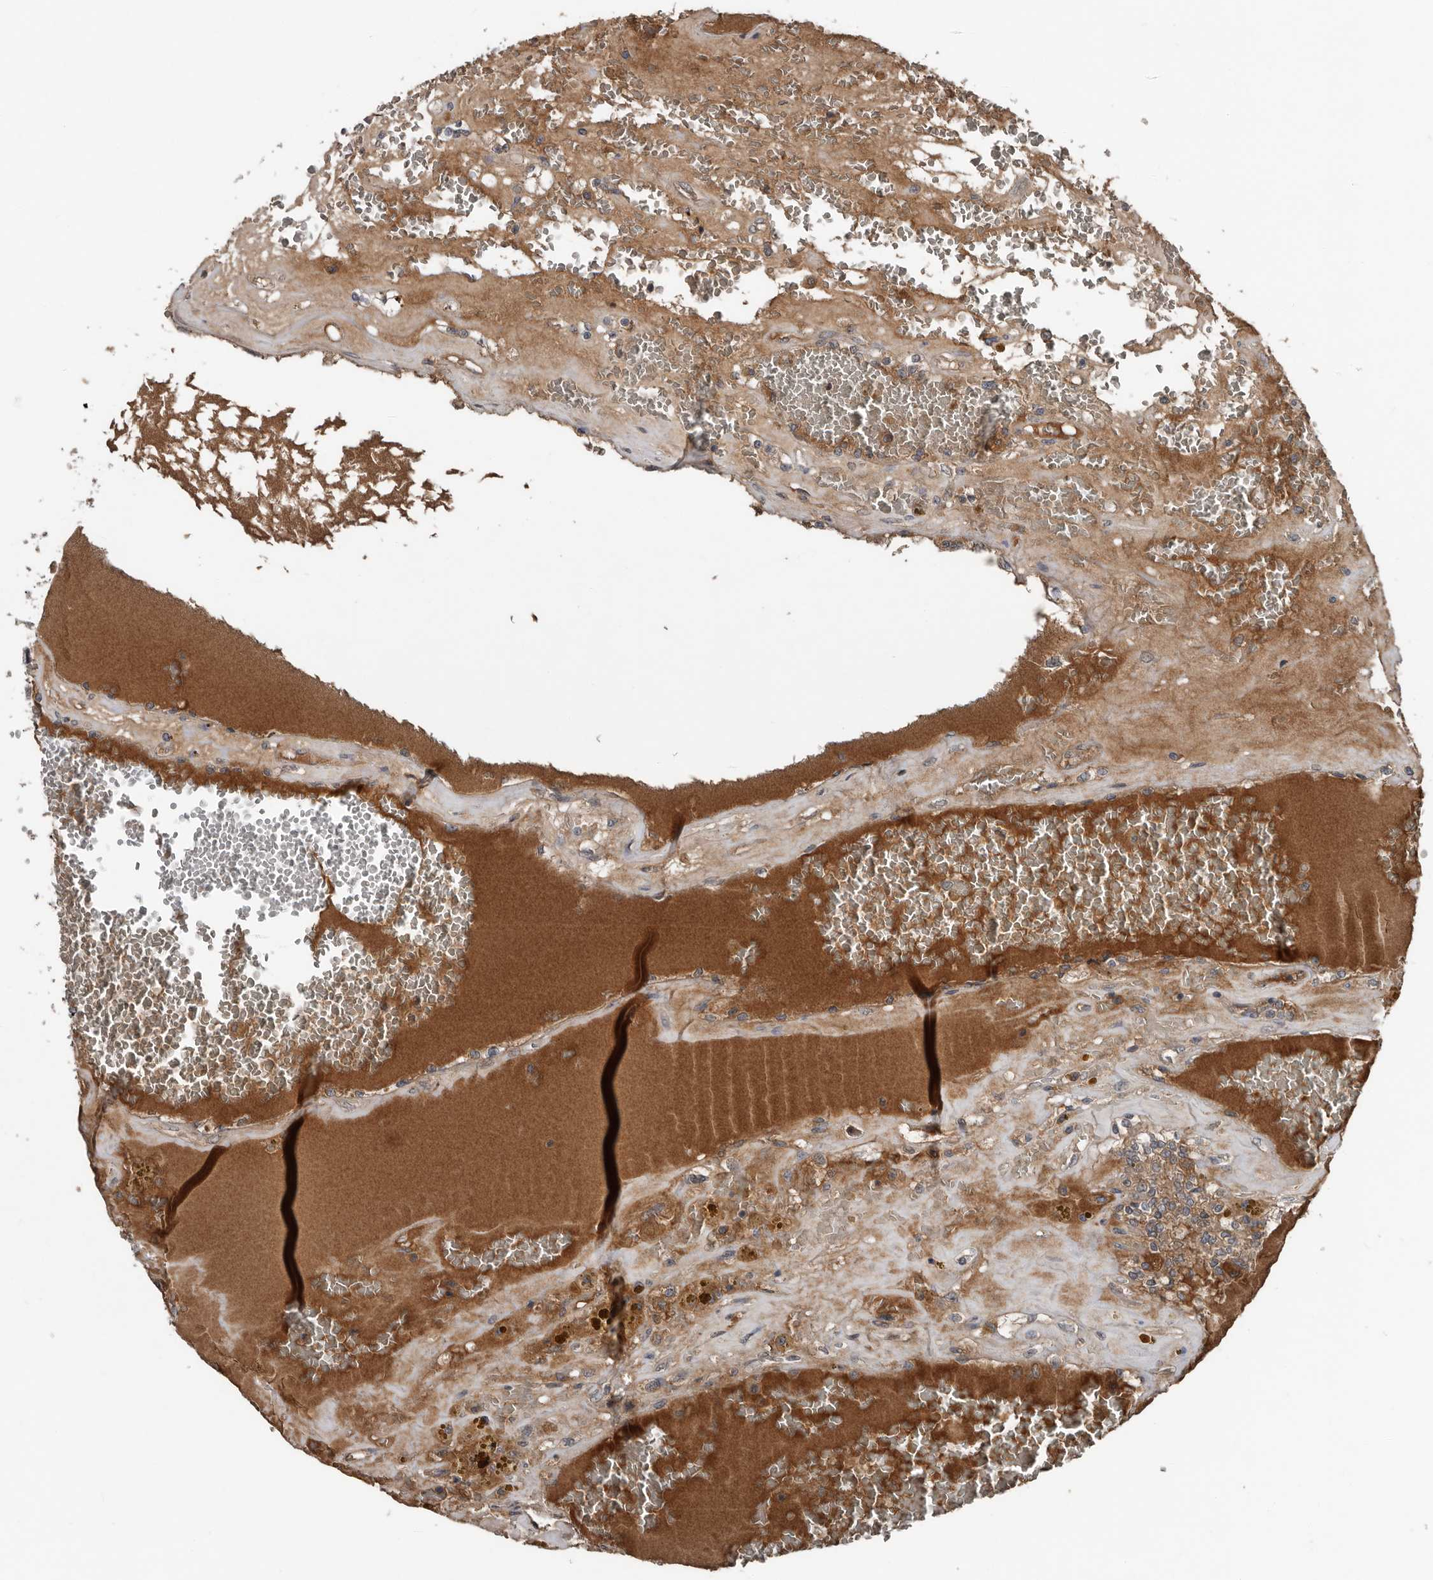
{"staining": {"intensity": "moderate", "quantity": ">75%", "location": "cytoplasmic/membranous"}, "tissue": "renal cancer", "cell_type": "Tumor cells", "image_type": "cancer", "snomed": [{"axis": "morphology", "description": "Adenocarcinoma, NOS"}, {"axis": "topography", "description": "Kidney"}], "caption": "IHC photomicrograph of neoplastic tissue: adenocarcinoma (renal) stained using IHC reveals medium levels of moderate protein expression localized specifically in the cytoplasmic/membranous of tumor cells, appearing as a cytoplasmic/membranous brown color.", "gene": "DNAJB4", "patient": {"sex": "female", "age": 56}}